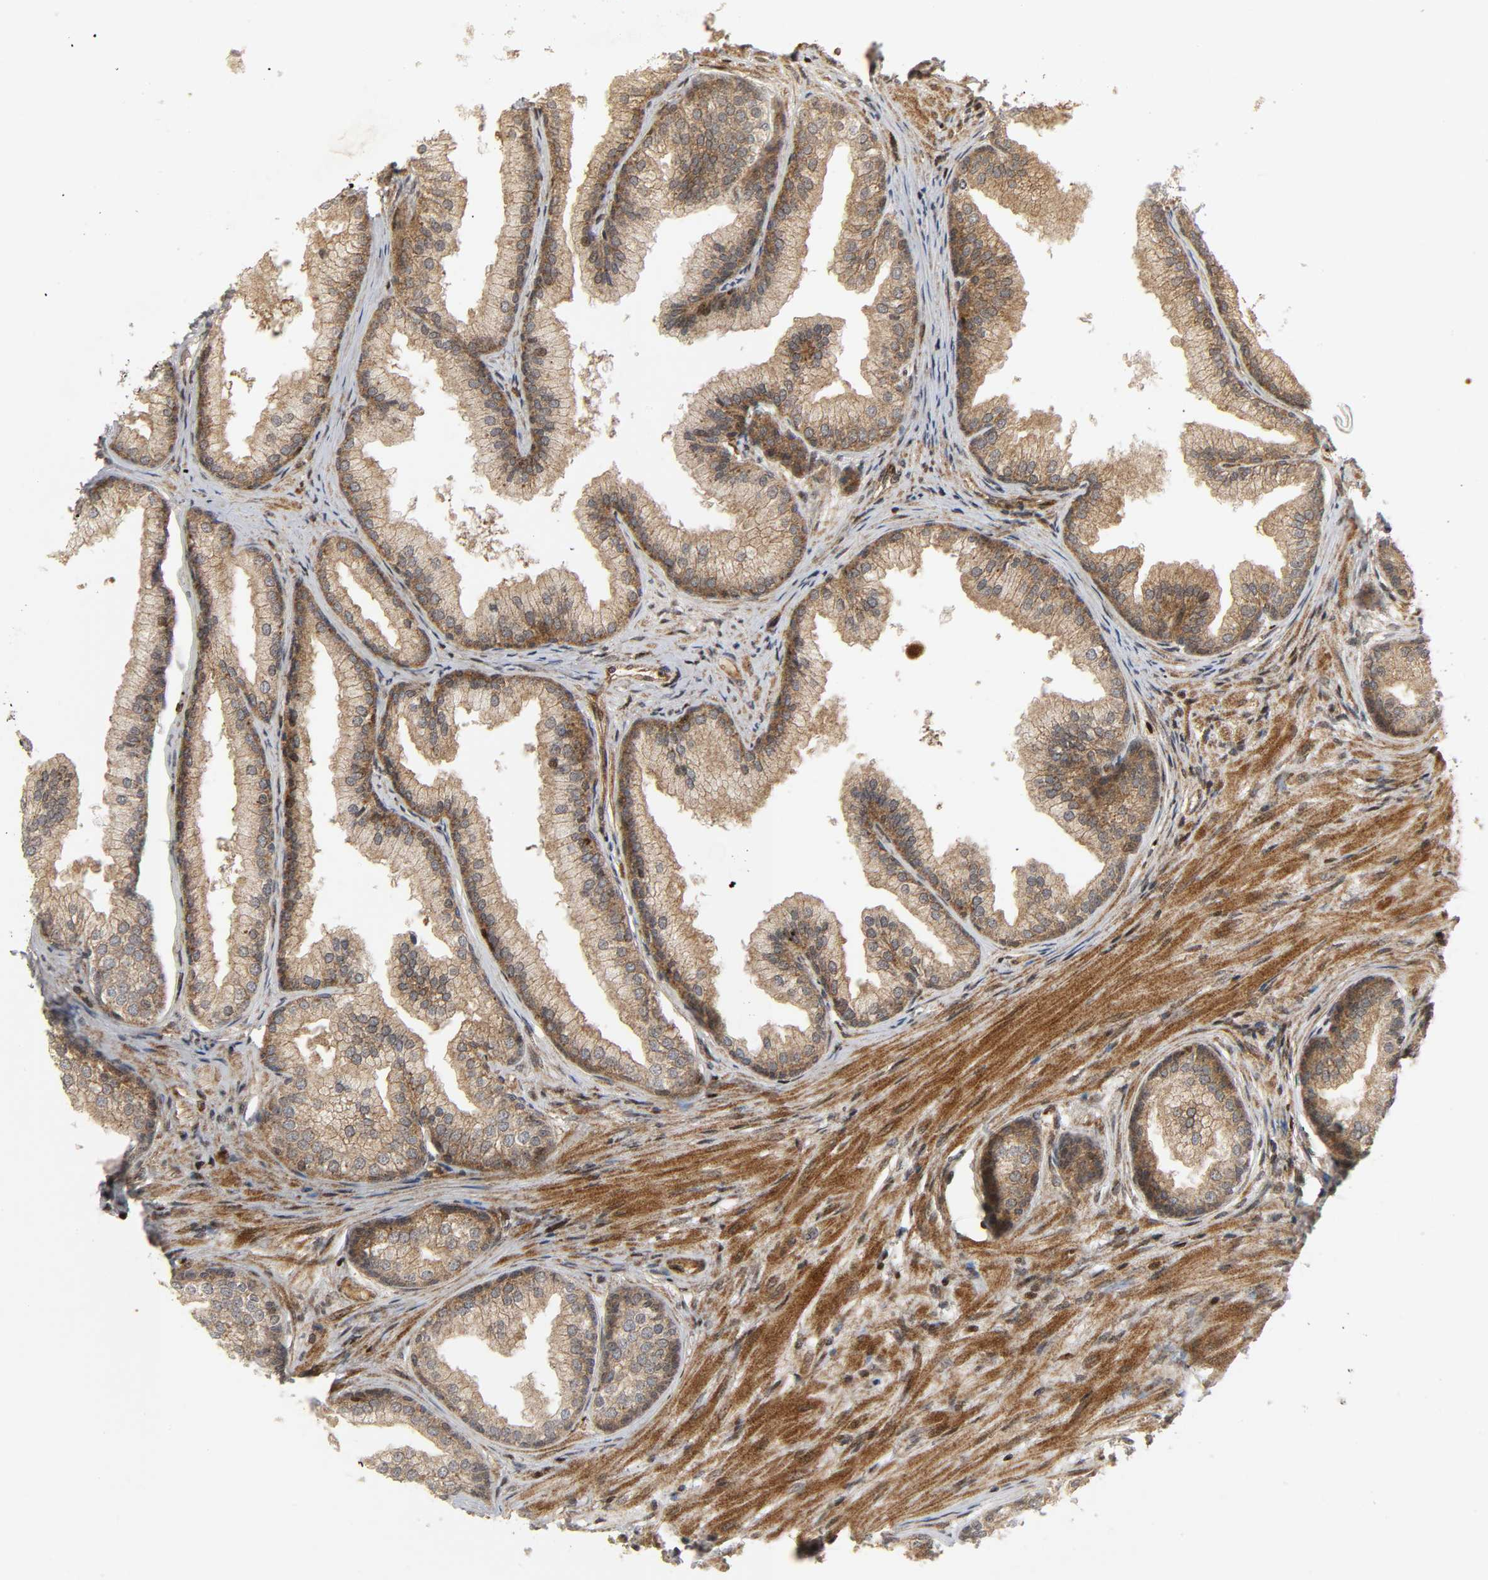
{"staining": {"intensity": "moderate", "quantity": ">75%", "location": "cytoplasmic/membranous"}, "tissue": "prostate", "cell_type": "Glandular cells", "image_type": "normal", "snomed": [{"axis": "morphology", "description": "Normal tissue, NOS"}, {"axis": "topography", "description": "Prostate"}], "caption": "Brown immunohistochemical staining in normal prostate reveals moderate cytoplasmic/membranous positivity in about >75% of glandular cells.", "gene": "CHUK", "patient": {"sex": "male", "age": 76}}